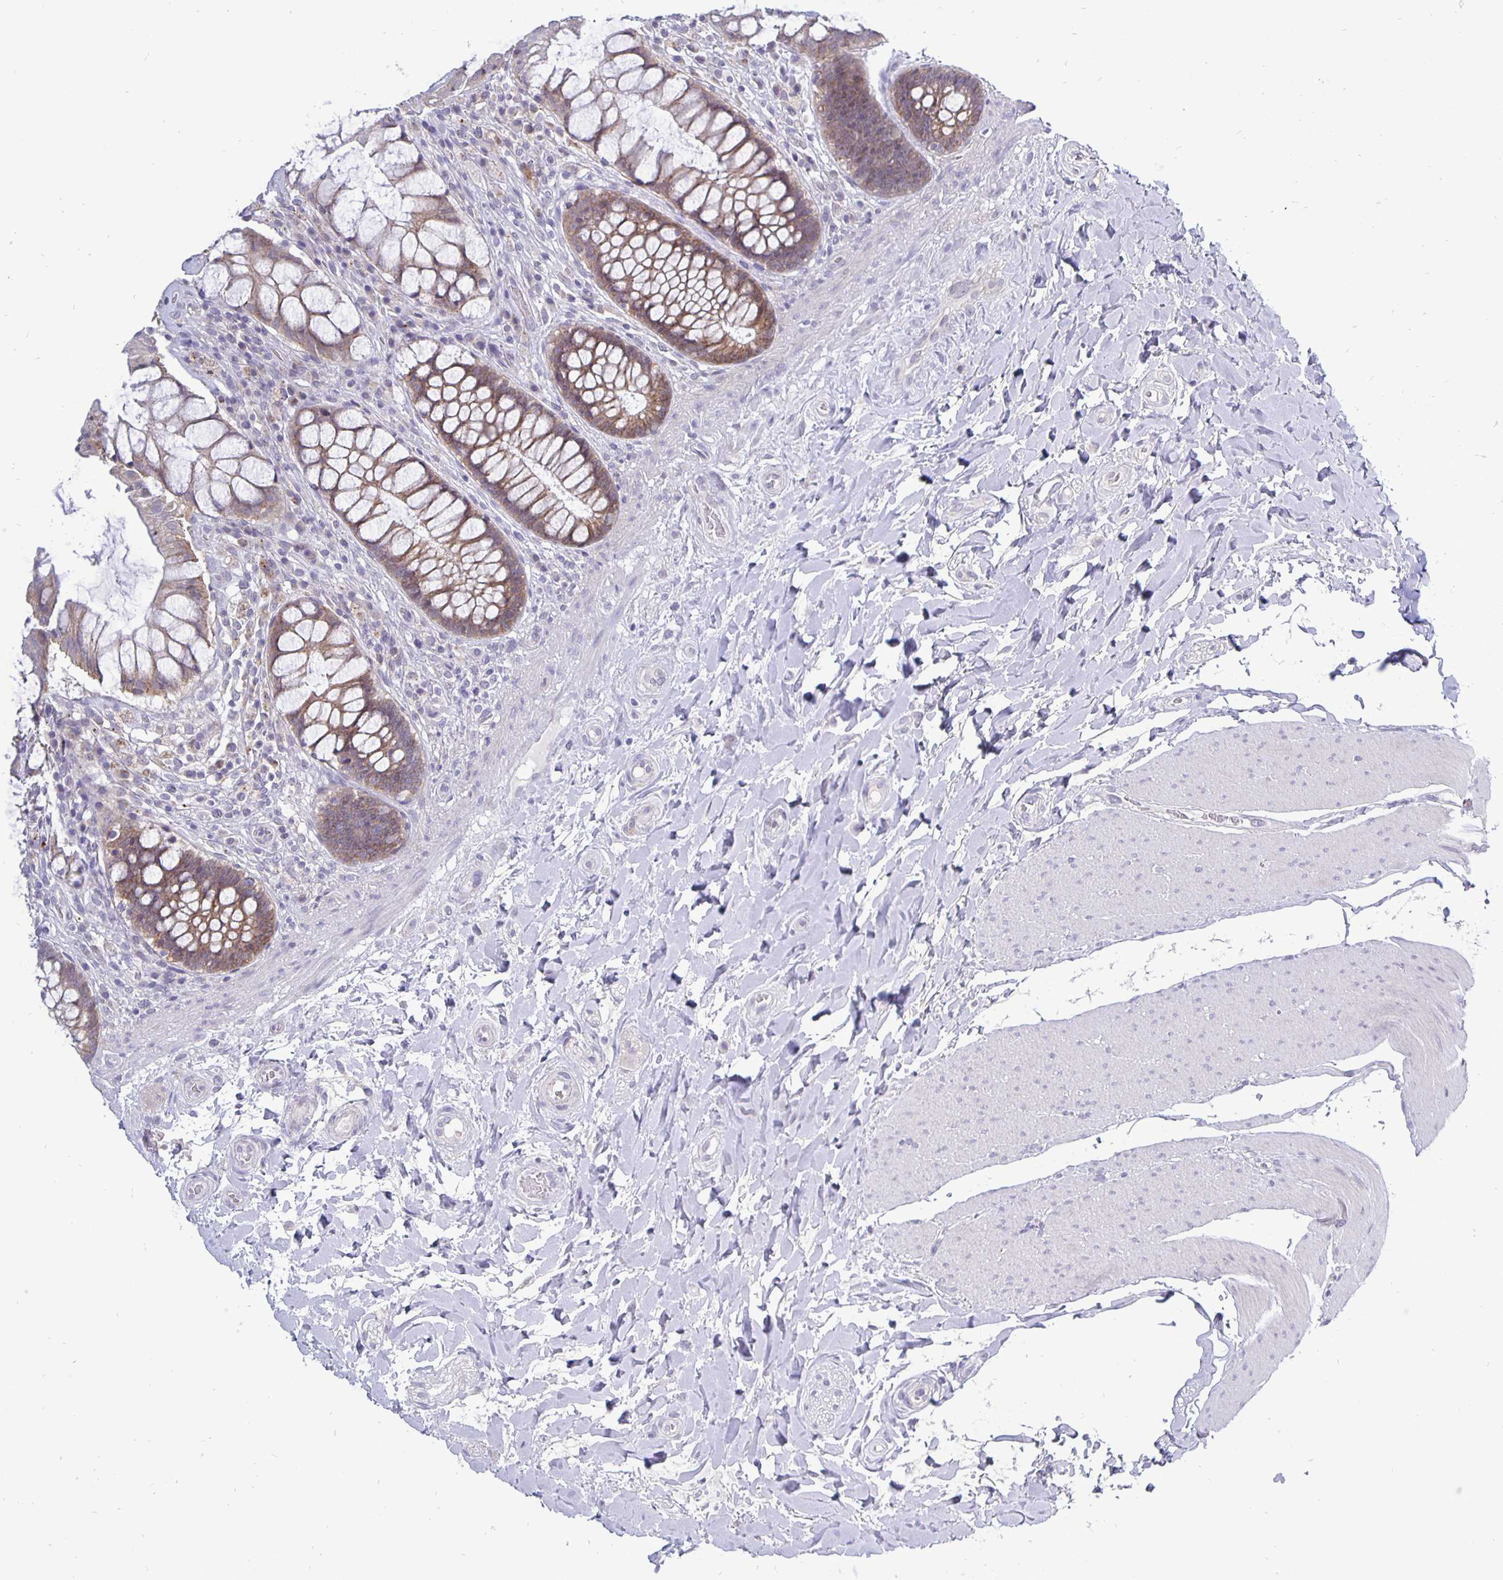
{"staining": {"intensity": "moderate", "quantity": ">75%", "location": "cytoplasmic/membranous"}, "tissue": "rectum", "cell_type": "Glandular cells", "image_type": "normal", "snomed": [{"axis": "morphology", "description": "Normal tissue, NOS"}, {"axis": "topography", "description": "Rectum"}], "caption": "Protein expression by immunohistochemistry (IHC) shows moderate cytoplasmic/membranous staining in approximately >75% of glandular cells in benign rectum. (brown staining indicates protein expression, while blue staining denotes nuclei).", "gene": "ERBB2", "patient": {"sex": "female", "age": 58}}